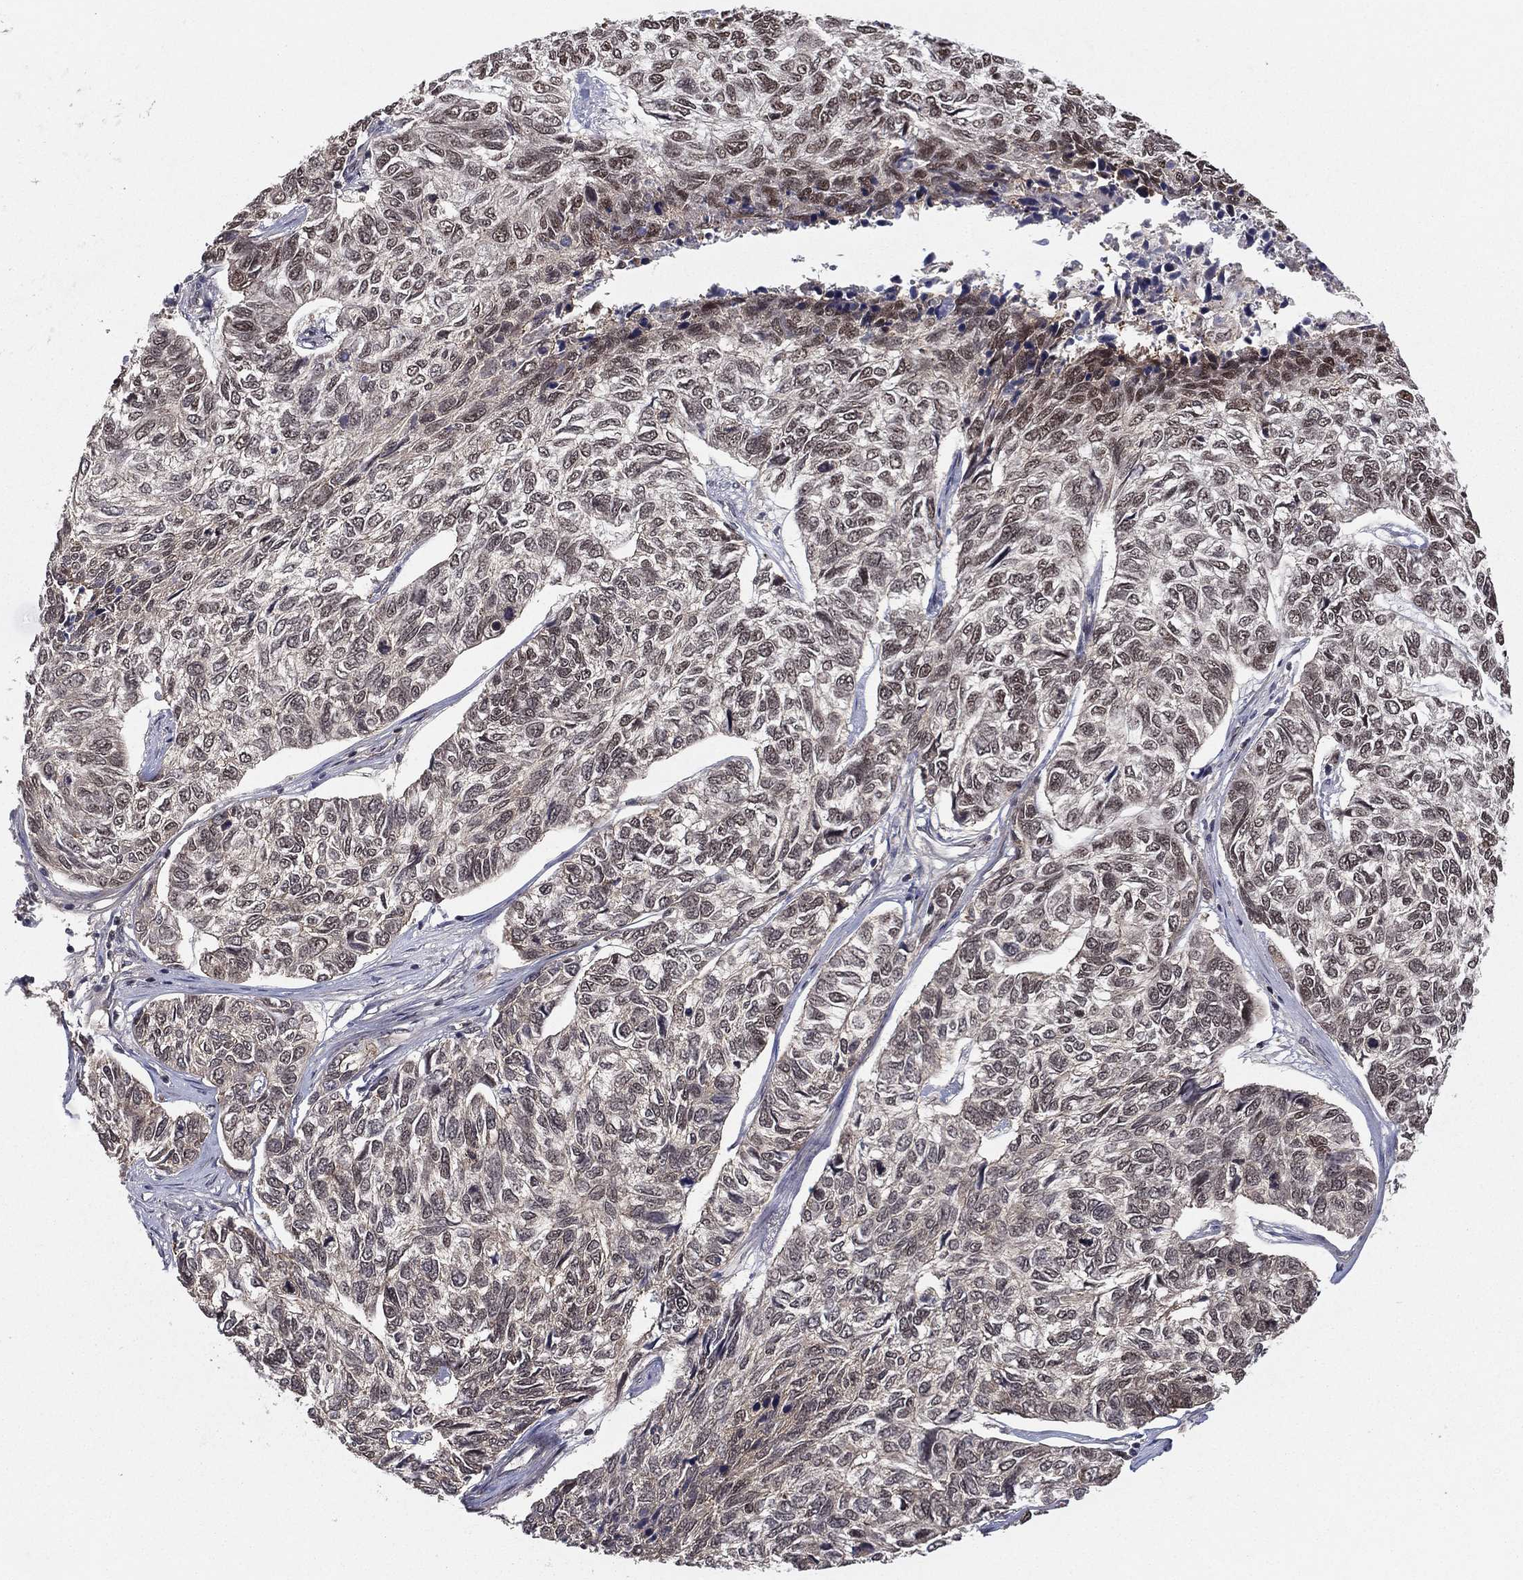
{"staining": {"intensity": "moderate", "quantity": "25%-75%", "location": "nuclear"}, "tissue": "skin cancer", "cell_type": "Tumor cells", "image_type": "cancer", "snomed": [{"axis": "morphology", "description": "Basal cell carcinoma"}, {"axis": "topography", "description": "Skin"}], "caption": "This histopathology image demonstrates basal cell carcinoma (skin) stained with immunohistochemistry (IHC) to label a protein in brown. The nuclear of tumor cells show moderate positivity for the protein. Nuclei are counter-stained blue.", "gene": "GPALPP1", "patient": {"sex": "female", "age": 65}}